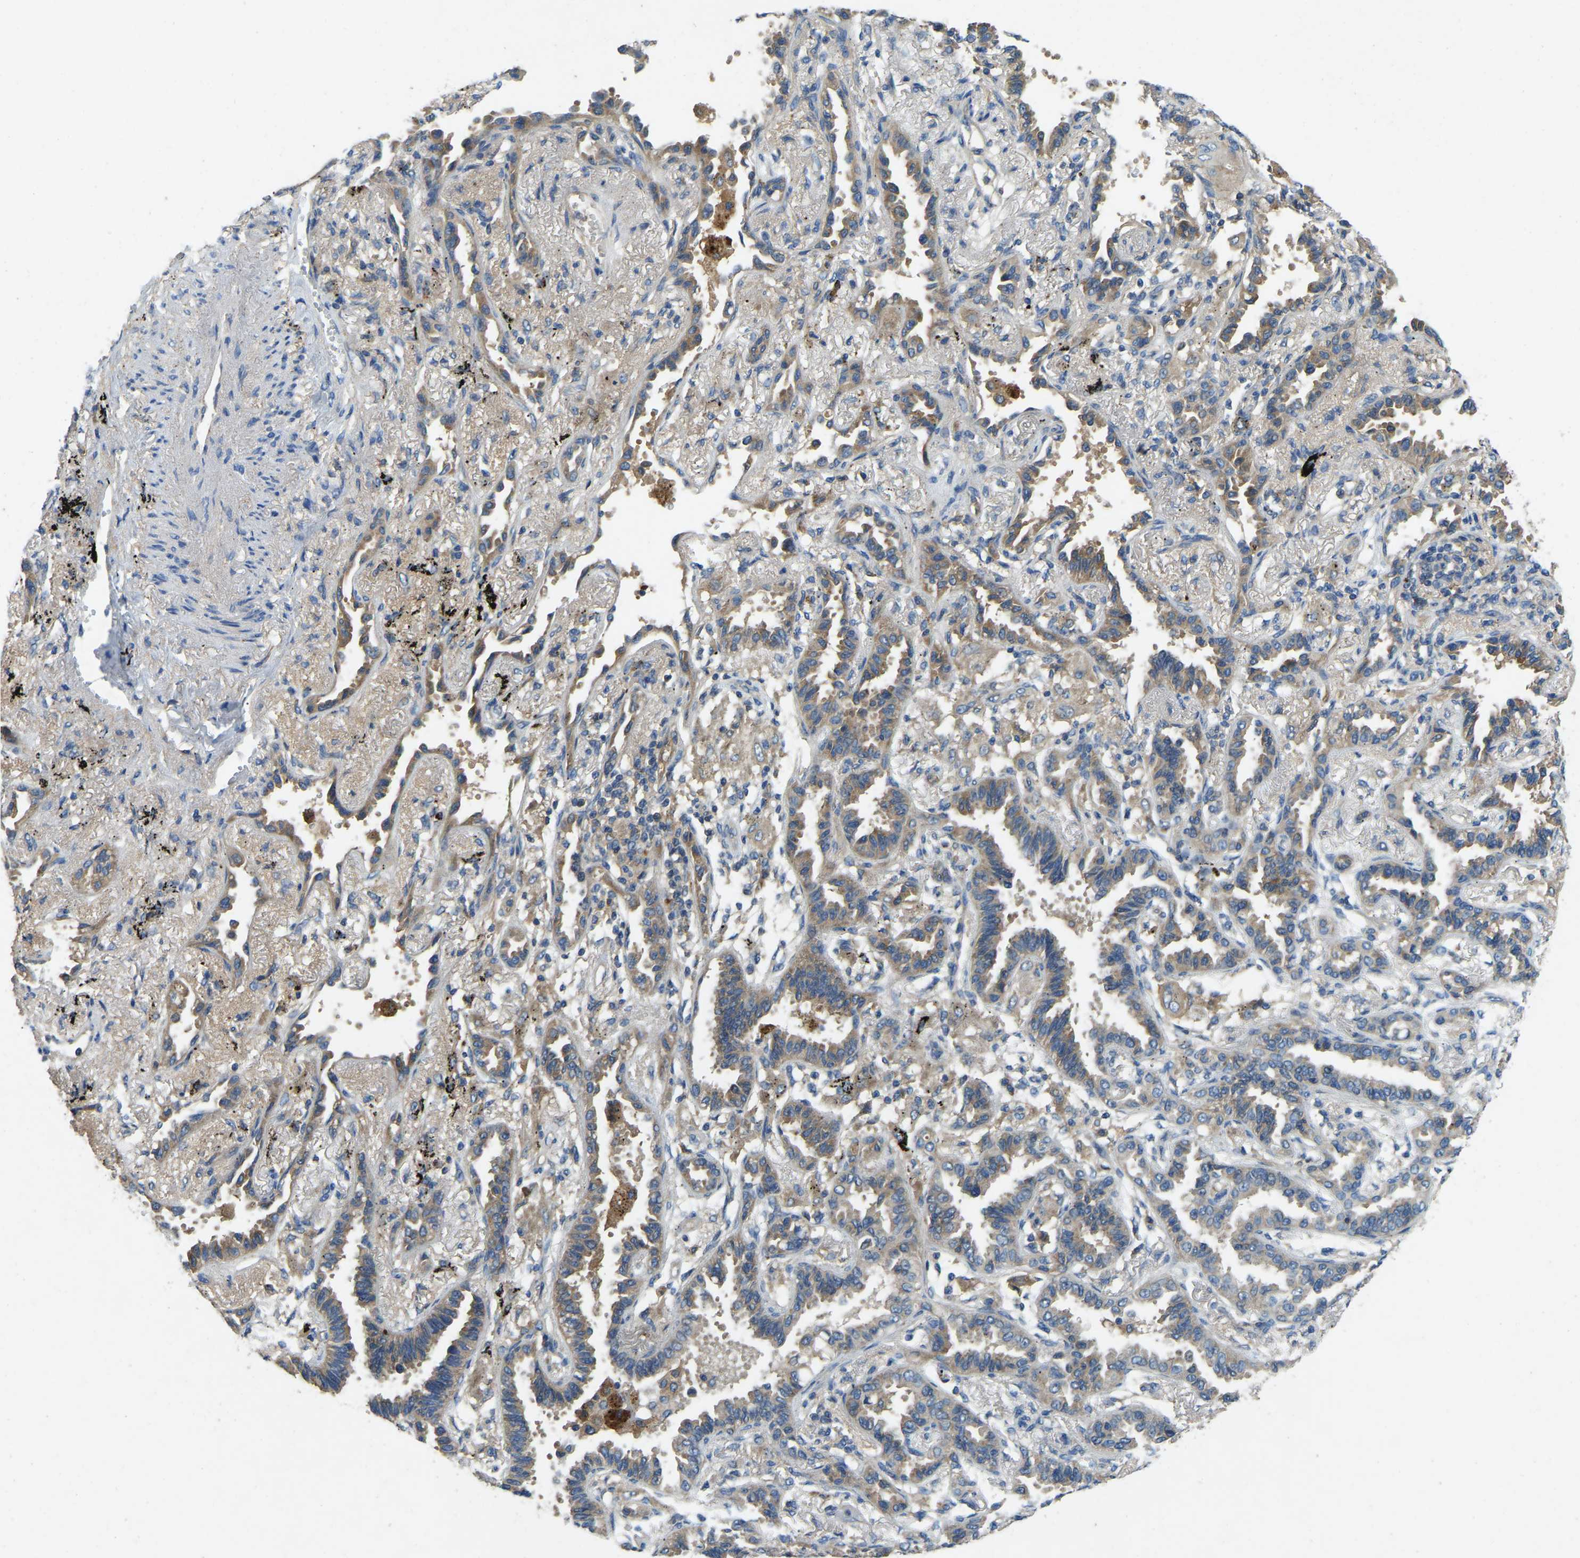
{"staining": {"intensity": "weak", "quantity": ">75%", "location": "cytoplasmic/membranous"}, "tissue": "lung cancer", "cell_type": "Tumor cells", "image_type": "cancer", "snomed": [{"axis": "morphology", "description": "Adenocarcinoma, NOS"}, {"axis": "topography", "description": "Lung"}], "caption": "Immunohistochemical staining of human lung cancer (adenocarcinoma) demonstrates weak cytoplasmic/membranous protein expression in about >75% of tumor cells.", "gene": "ATP8B1", "patient": {"sex": "male", "age": 59}}